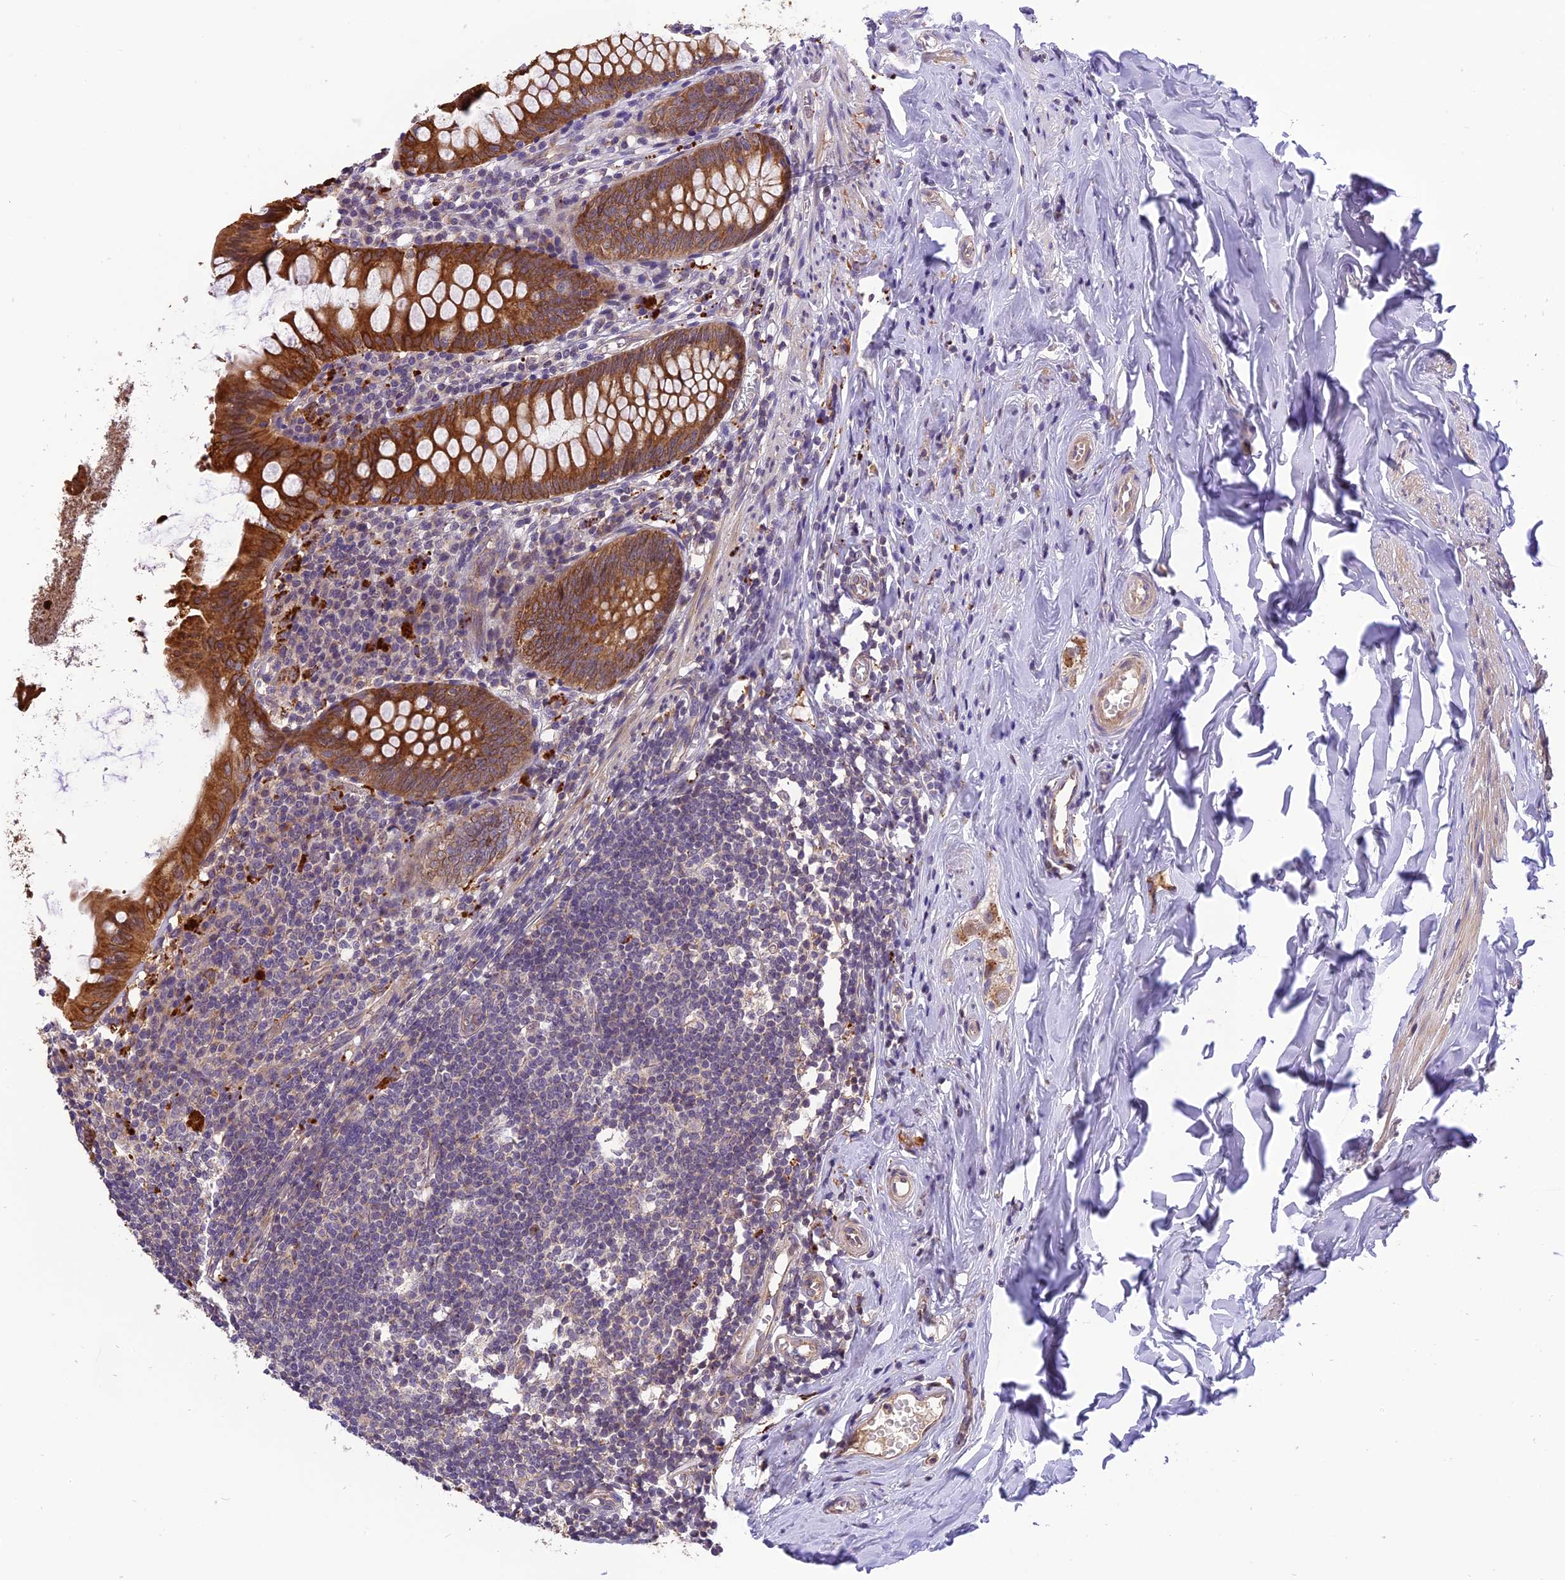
{"staining": {"intensity": "moderate", "quantity": ">75%", "location": "cytoplasmic/membranous"}, "tissue": "appendix", "cell_type": "Glandular cells", "image_type": "normal", "snomed": [{"axis": "morphology", "description": "Normal tissue, NOS"}, {"axis": "topography", "description": "Appendix"}], "caption": "Immunohistochemical staining of benign human appendix demonstrates moderate cytoplasmic/membranous protein positivity in approximately >75% of glandular cells. The staining is performed using DAB brown chromogen to label protein expression. The nuclei are counter-stained blue using hematoxylin.", "gene": "FNIP2", "patient": {"sex": "female", "age": 51}}